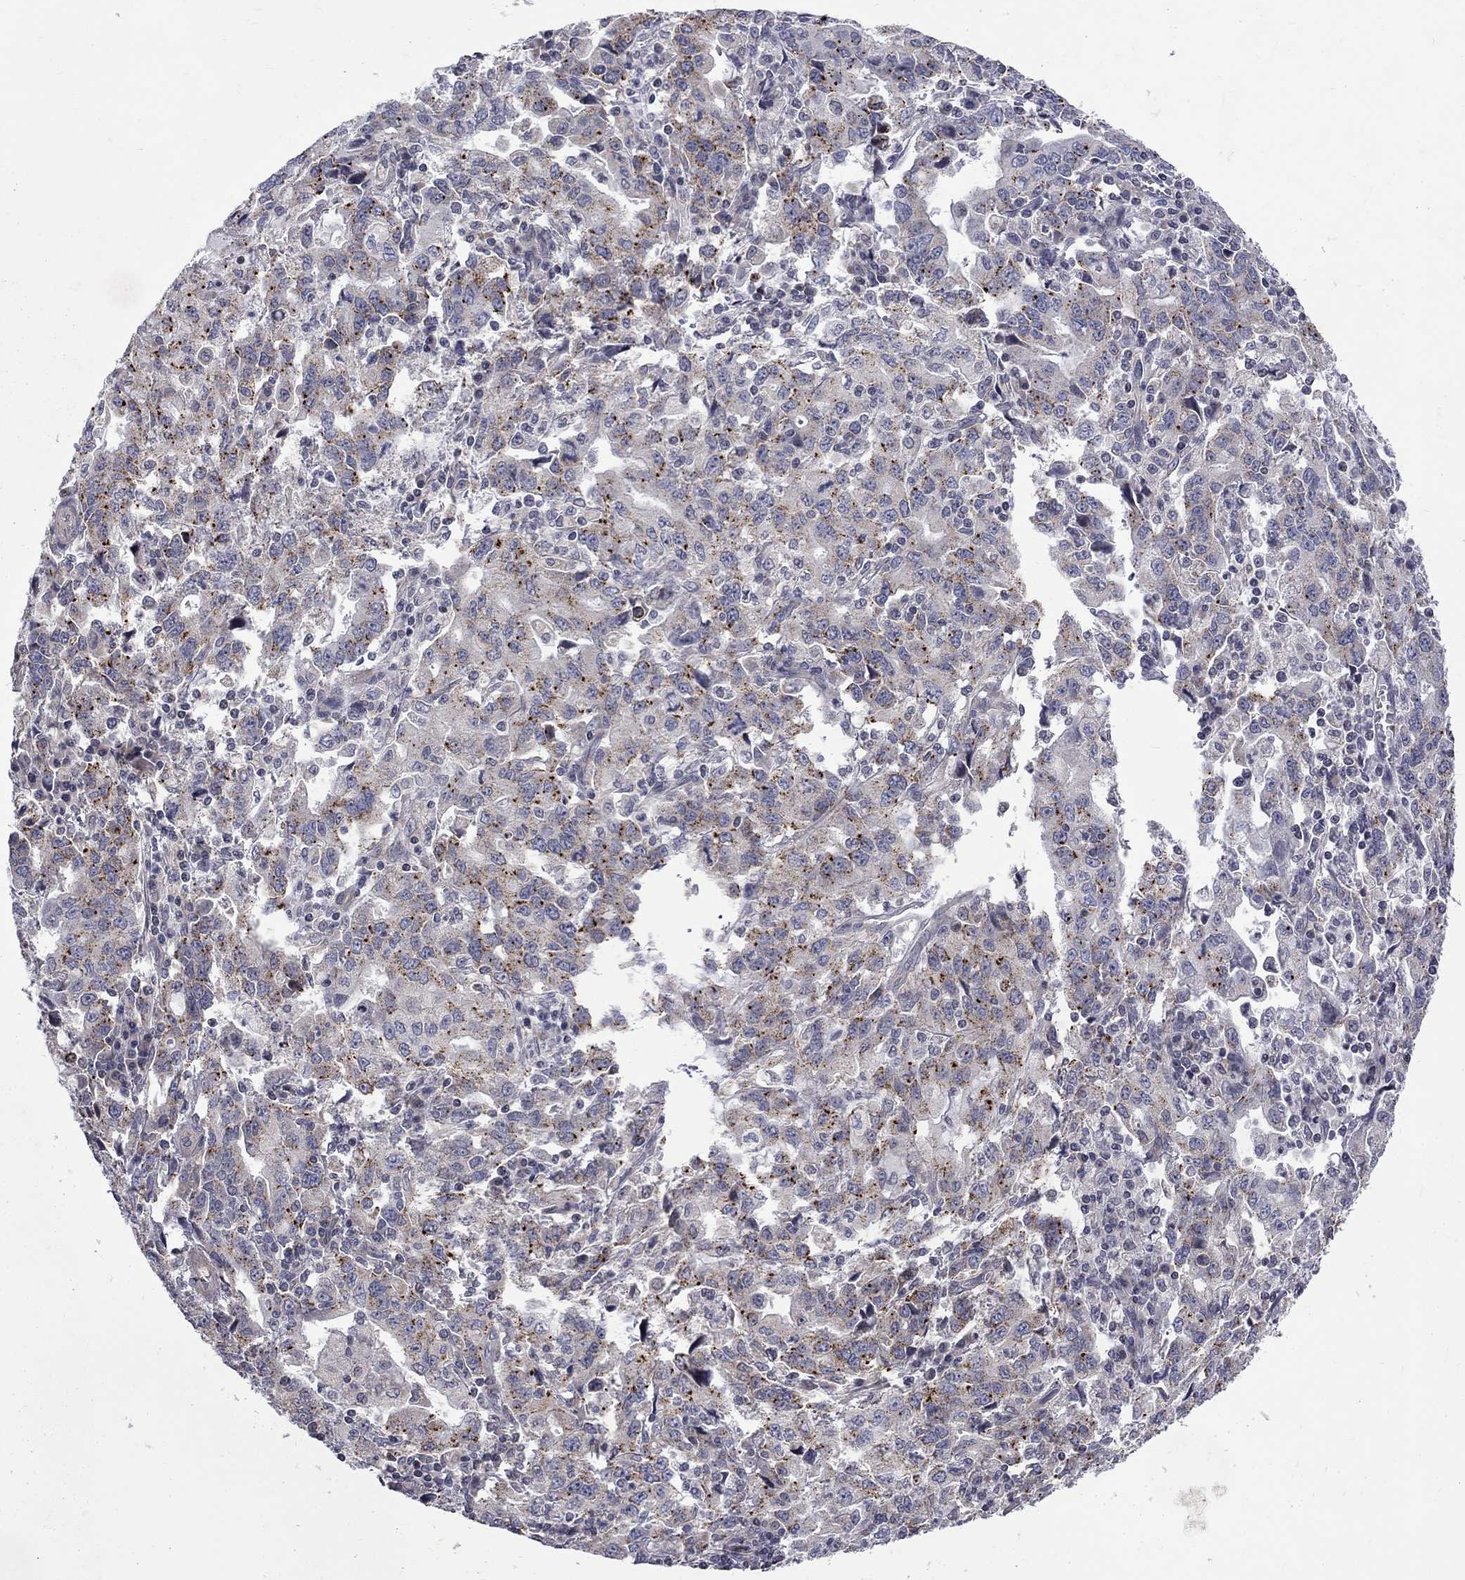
{"staining": {"intensity": "moderate", "quantity": "<25%", "location": "cytoplasmic/membranous"}, "tissue": "stomach cancer", "cell_type": "Tumor cells", "image_type": "cancer", "snomed": [{"axis": "morphology", "description": "Adenocarcinoma, NOS"}, {"axis": "topography", "description": "Stomach, upper"}], "caption": "Immunohistochemical staining of stomach cancer displays low levels of moderate cytoplasmic/membranous expression in about <25% of tumor cells. The staining was performed using DAB, with brown indicating positive protein expression. Nuclei are stained blue with hematoxylin.", "gene": "SH2B1", "patient": {"sex": "male", "age": 85}}